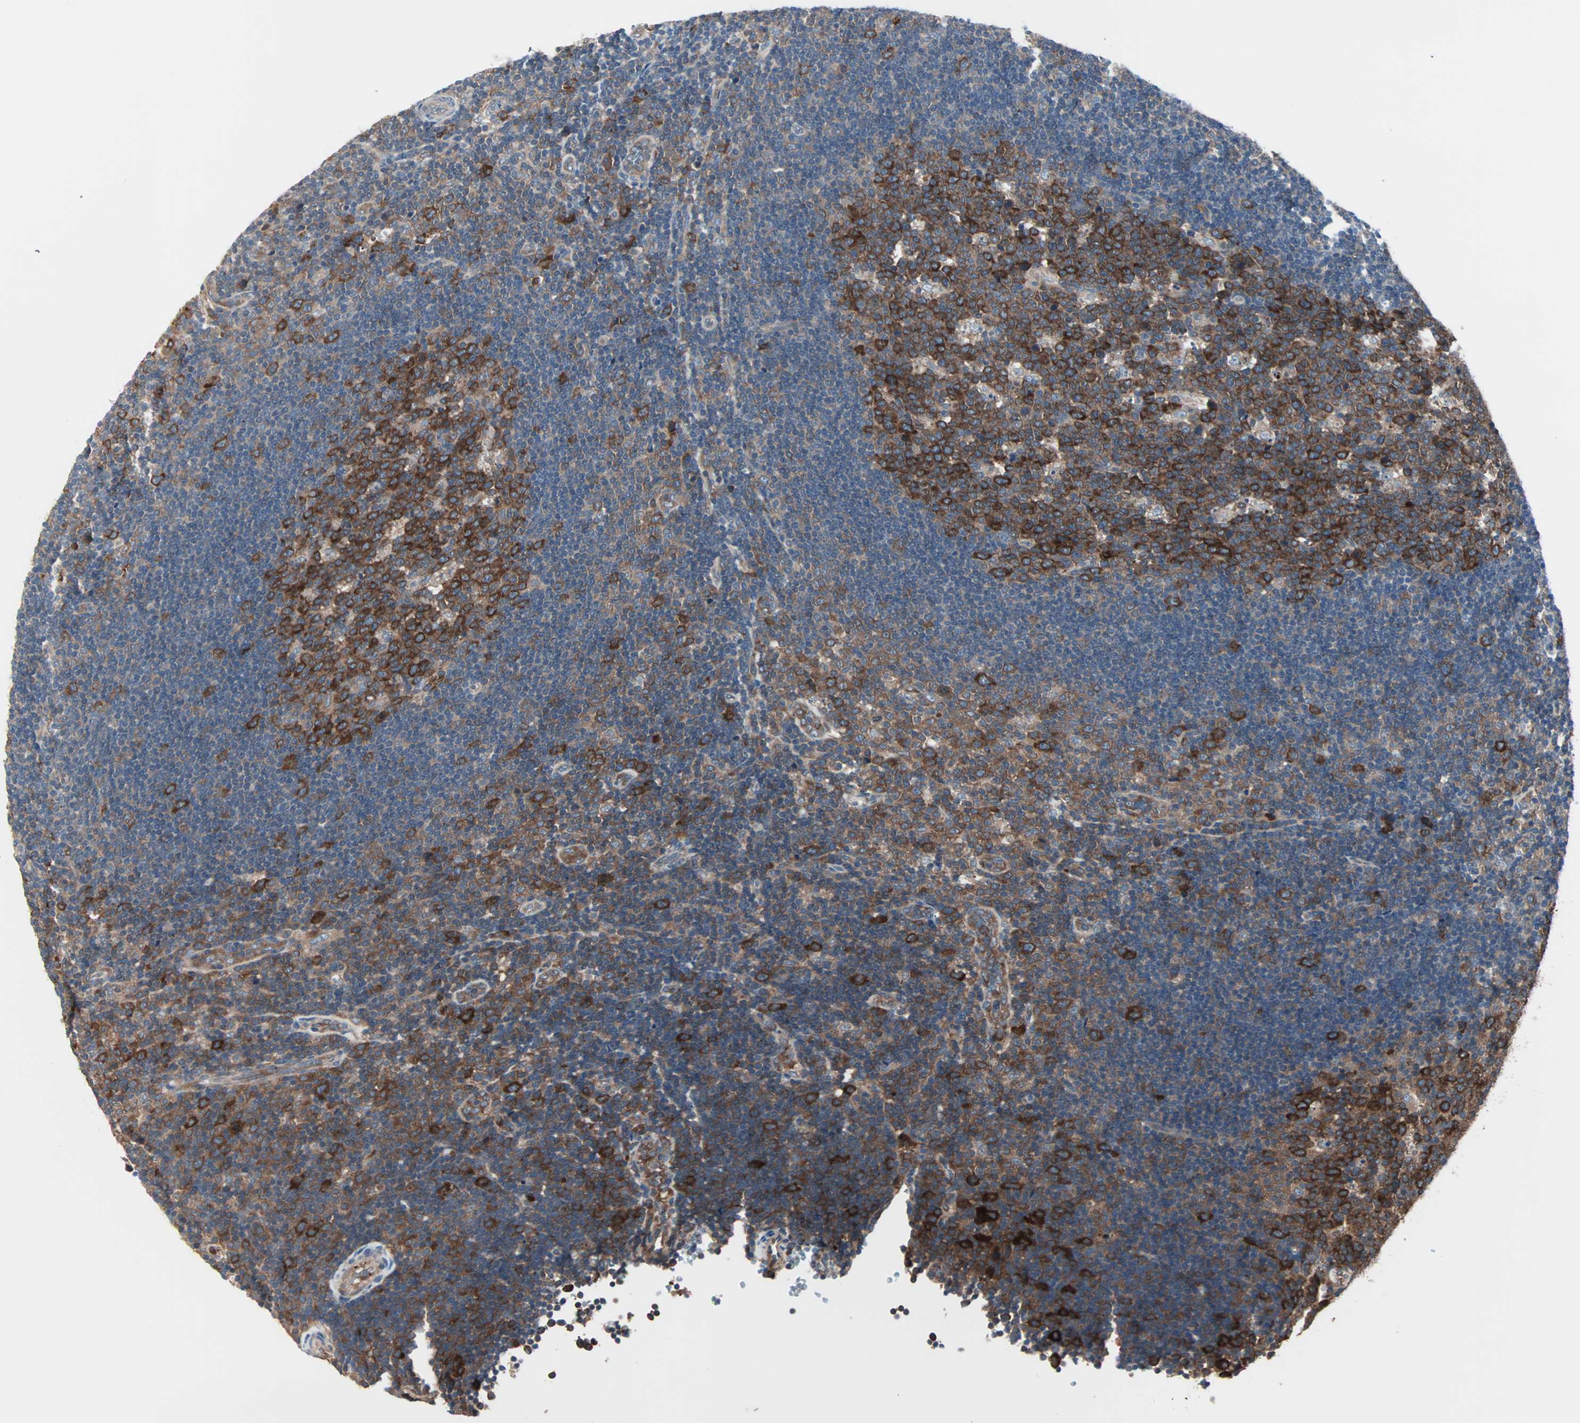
{"staining": {"intensity": "strong", "quantity": ">75%", "location": "cytoplasmic/membranous"}, "tissue": "lymph node", "cell_type": "Germinal center cells", "image_type": "normal", "snomed": [{"axis": "morphology", "description": "Normal tissue, NOS"}, {"axis": "topography", "description": "Lymph node"}, {"axis": "topography", "description": "Salivary gland"}], "caption": "Protein expression analysis of benign lymph node displays strong cytoplasmic/membranous positivity in approximately >75% of germinal center cells. The staining is performed using DAB (3,3'-diaminobenzidine) brown chromogen to label protein expression. The nuclei are counter-stained blue using hematoxylin.", "gene": "CAD", "patient": {"sex": "male", "age": 8}}